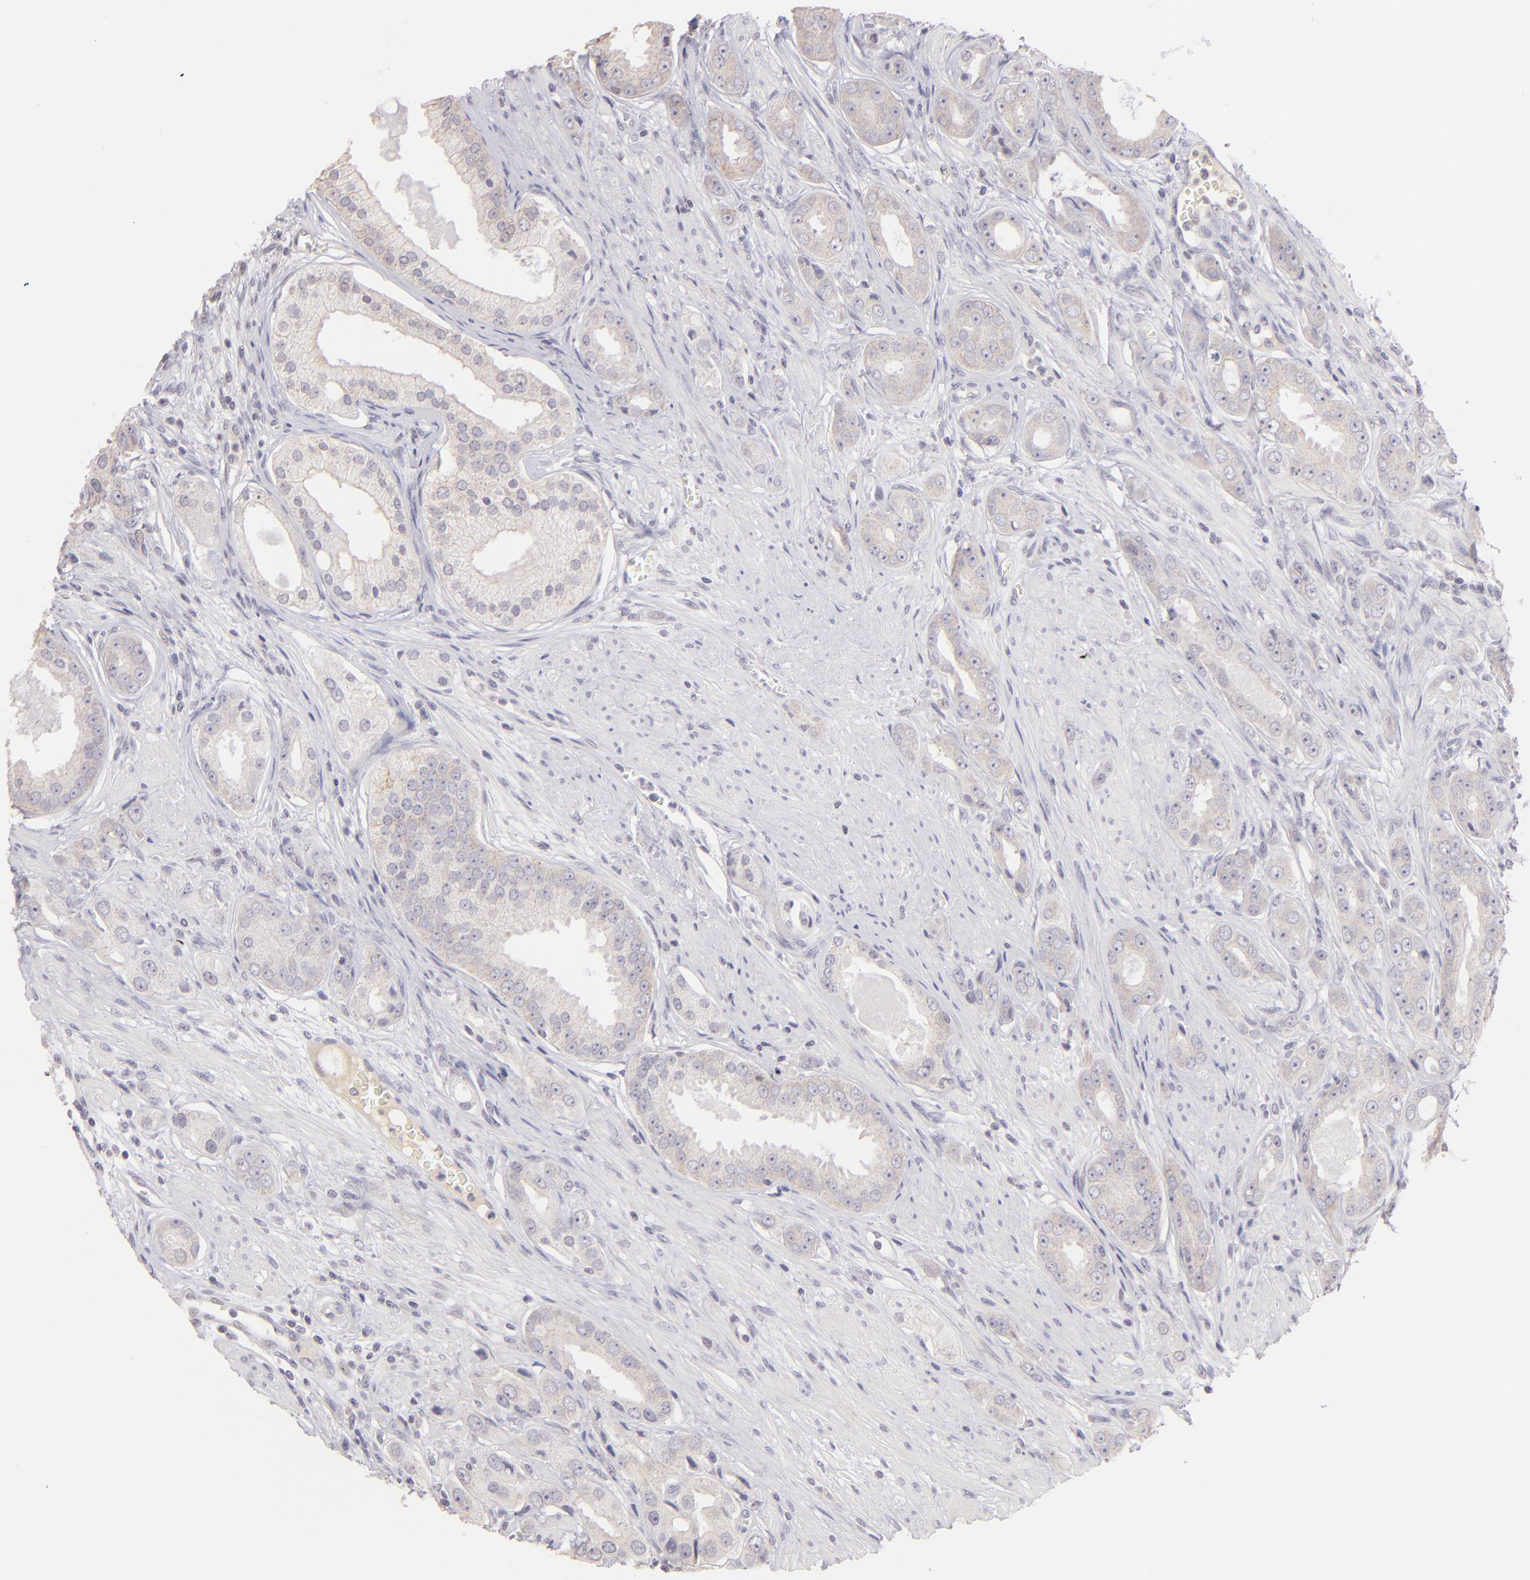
{"staining": {"intensity": "negative", "quantity": "none", "location": "none"}, "tissue": "prostate cancer", "cell_type": "Tumor cells", "image_type": "cancer", "snomed": [{"axis": "morphology", "description": "Adenocarcinoma, Medium grade"}, {"axis": "topography", "description": "Prostate"}], "caption": "Immunohistochemistry histopathology image of human prostate cancer stained for a protein (brown), which exhibits no expression in tumor cells. The staining was performed using DAB to visualize the protein expression in brown, while the nuclei were stained in blue with hematoxylin (Magnification: 20x).", "gene": "MAGEA1", "patient": {"sex": "male", "age": 53}}